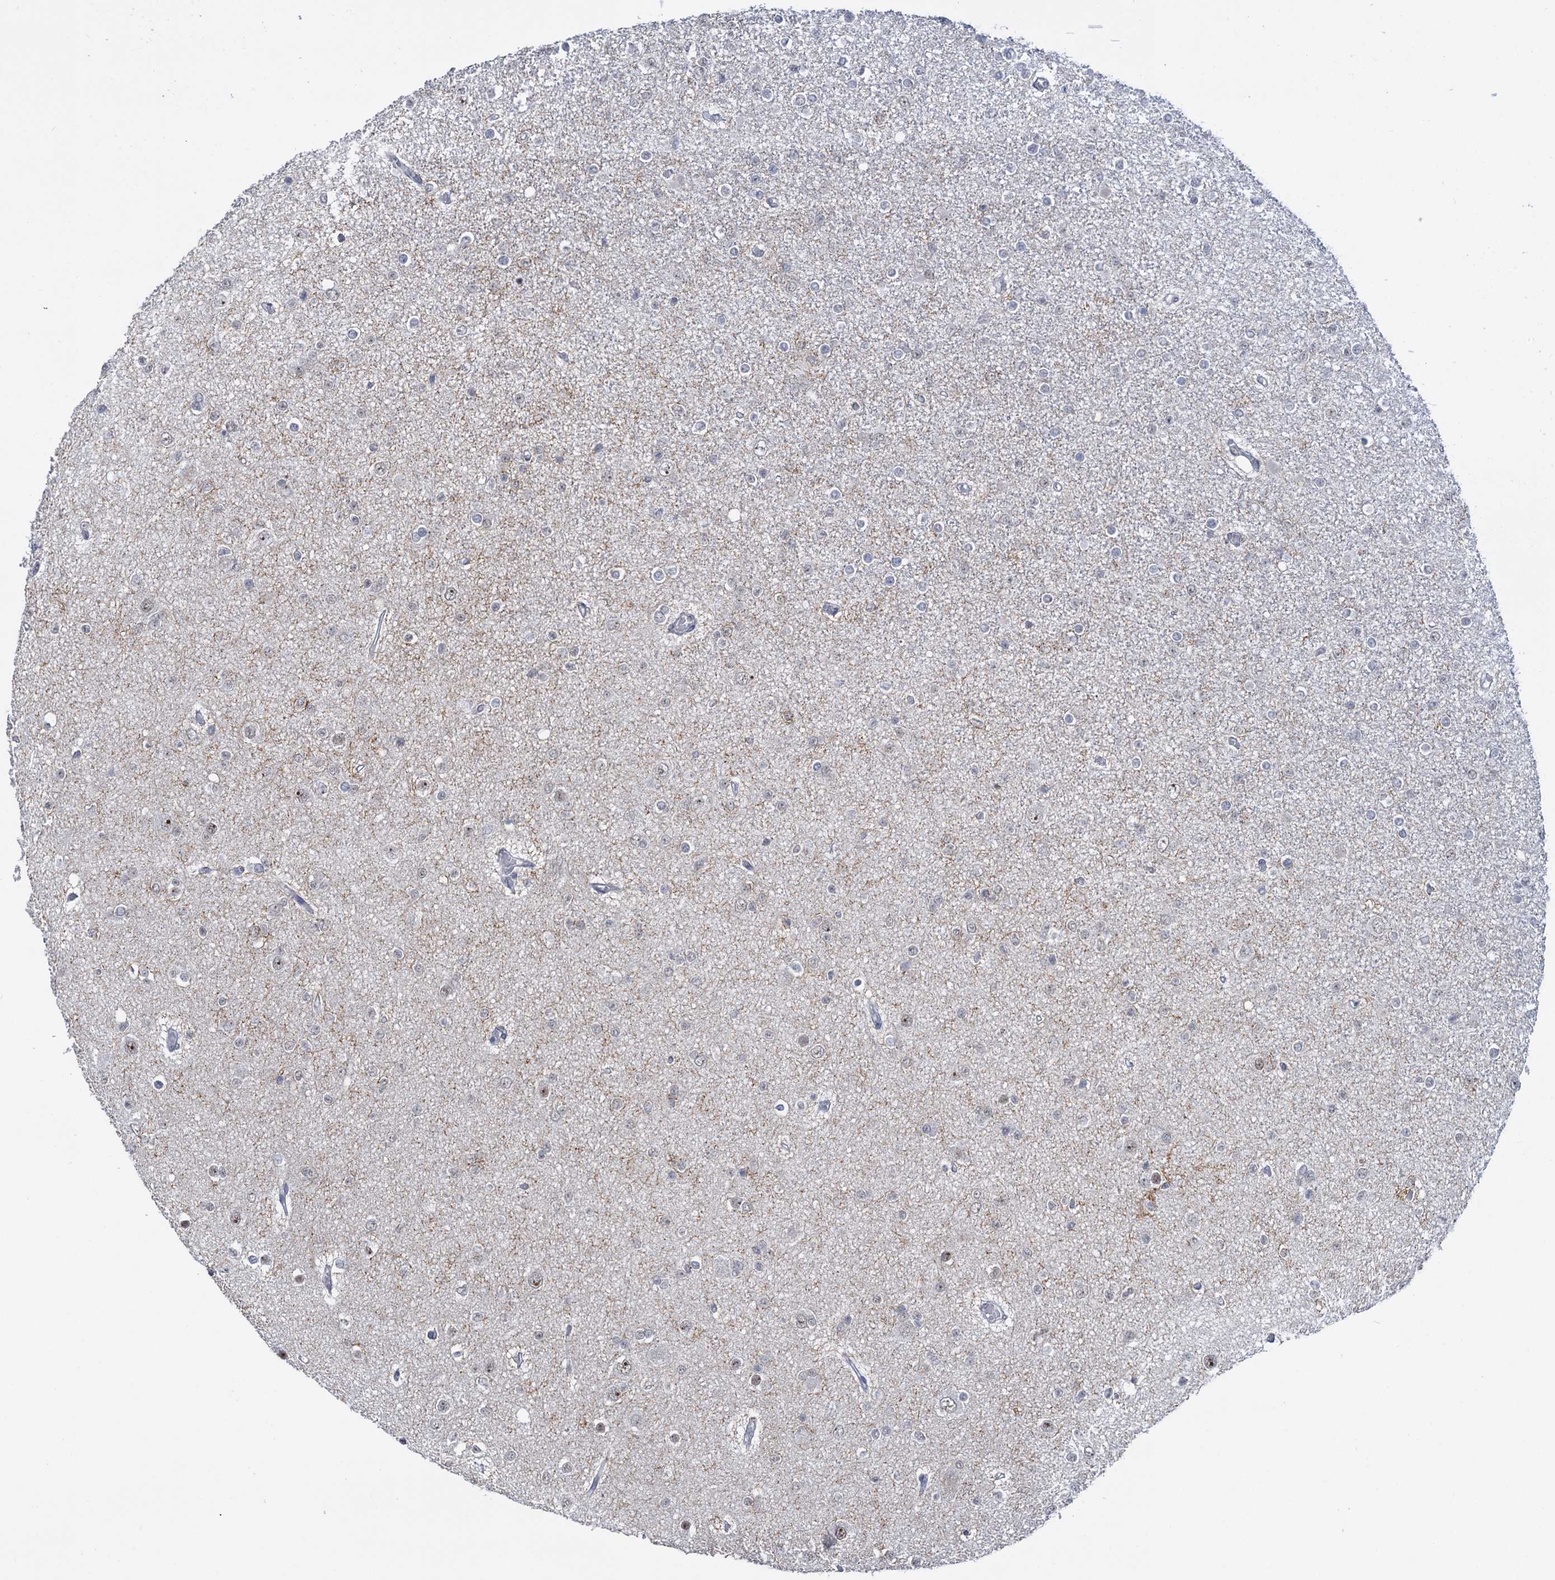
{"staining": {"intensity": "negative", "quantity": "none", "location": "none"}, "tissue": "glioma", "cell_type": "Tumor cells", "image_type": "cancer", "snomed": [{"axis": "morphology", "description": "Glioma, malignant, Low grade"}, {"axis": "topography", "description": "Brain"}], "caption": "DAB (3,3'-diaminobenzidine) immunohistochemical staining of low-grade glioma (malignant) reveals no significant positivity in tumor cells. The staining was performed using DAB (3,3'-diaminobenzidine) to visualize the protein expression in brown, while the nuclei were stained in blue with hematoxylin (Magnification: 20x).", "gene": "NAT10", "patient": {"sex": "female", "age": 22}}